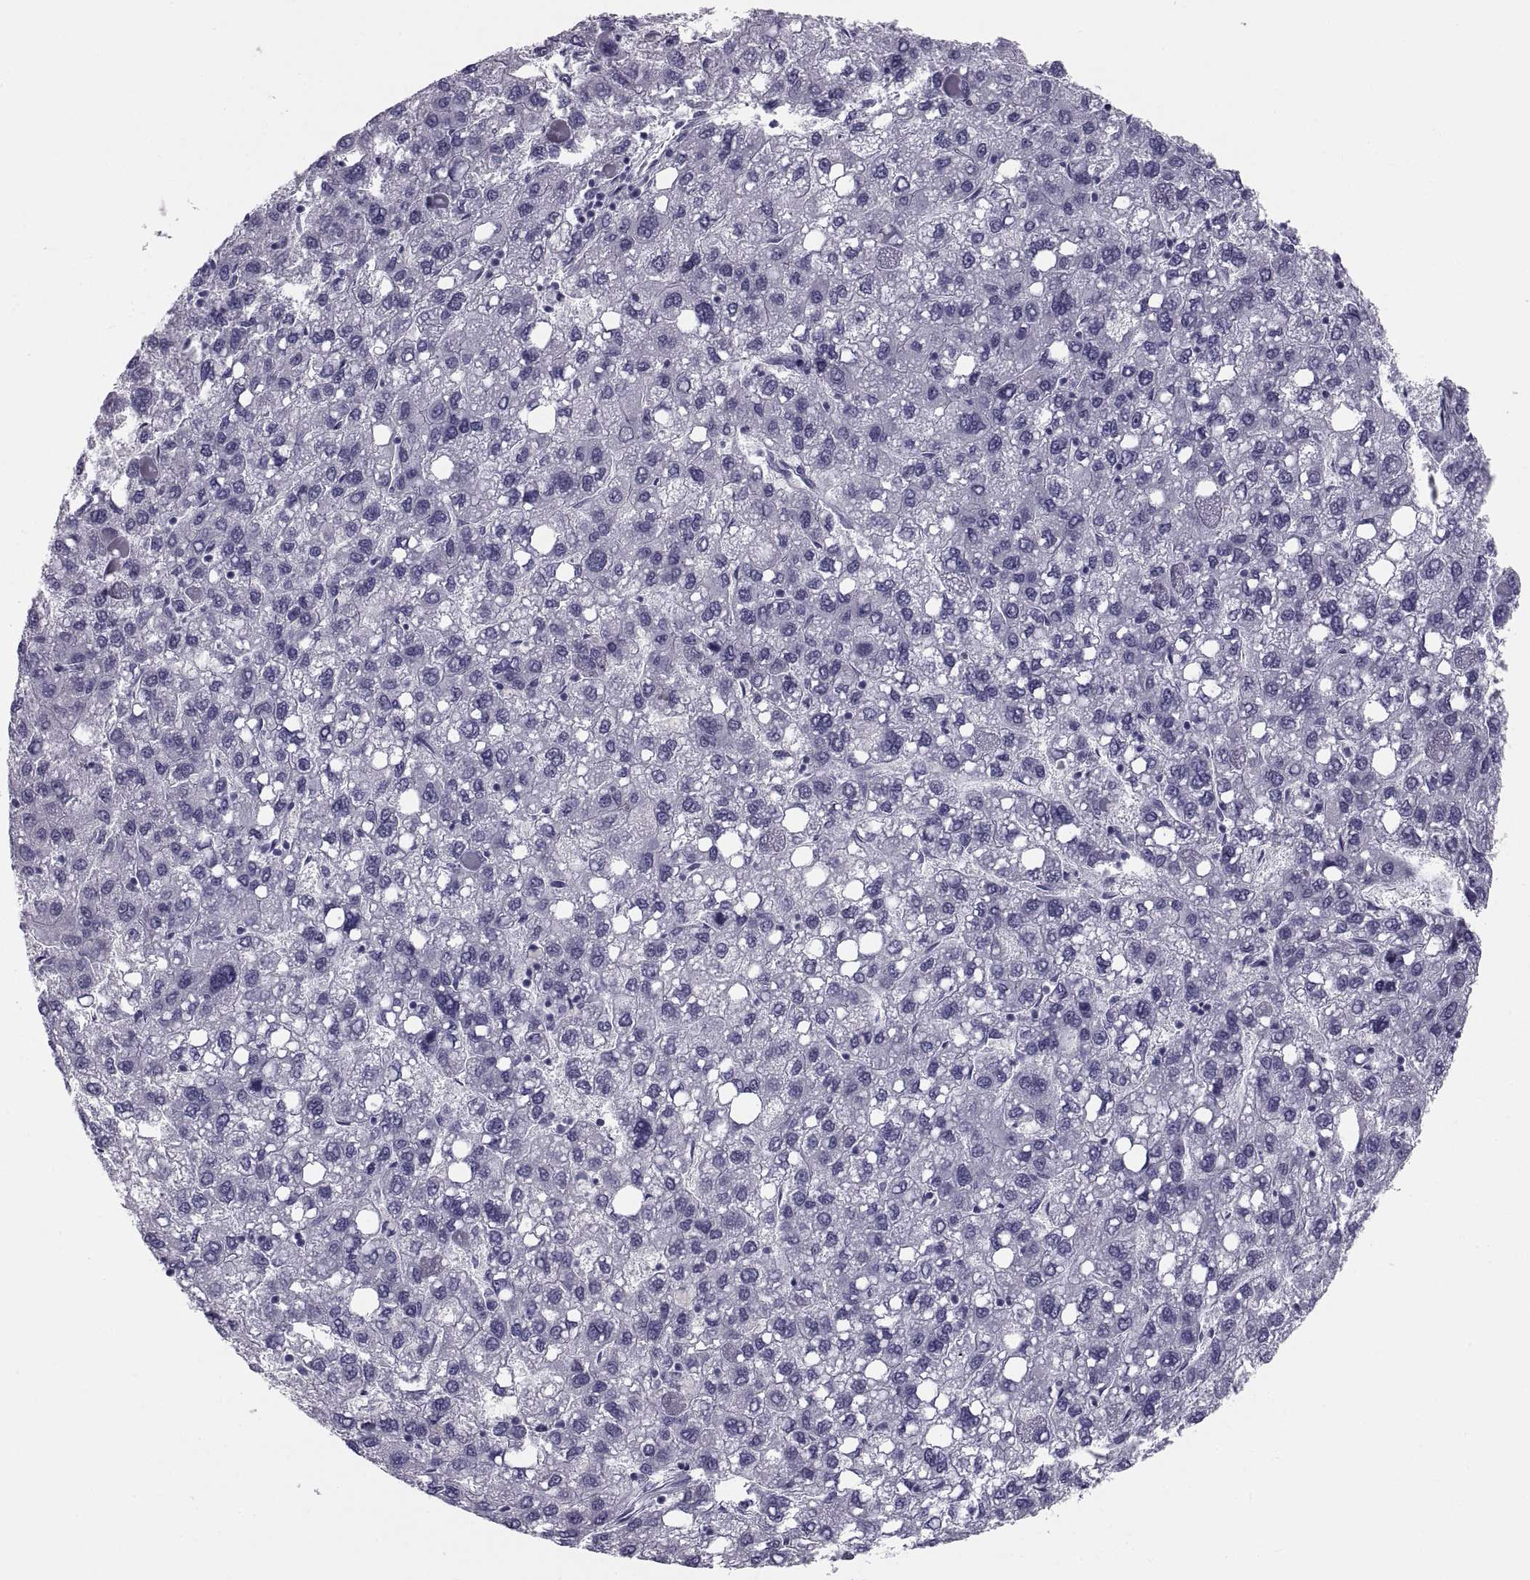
{"staining": {"intensity": "negative", "quantity": "none", "location": "none"}, "tissue": "liver cancer", "cell_type": "Tumor cells", "image_type": "cancer", "snomed": [{"axis": "morphology", "description": "Carcinoma, Hepatocellular, NOS"}, {"axis": "topography", "description": "Liver"}], "caption": "The immunohistochemistry photomicrograph has no significant staining in tumor cells of liver cancer tissue. (Immunohistochemistry (ihc), brightfield microscopy, high magnification).", "gene": "CRISP1", "patient": {"sex": "female", "age": 82}}